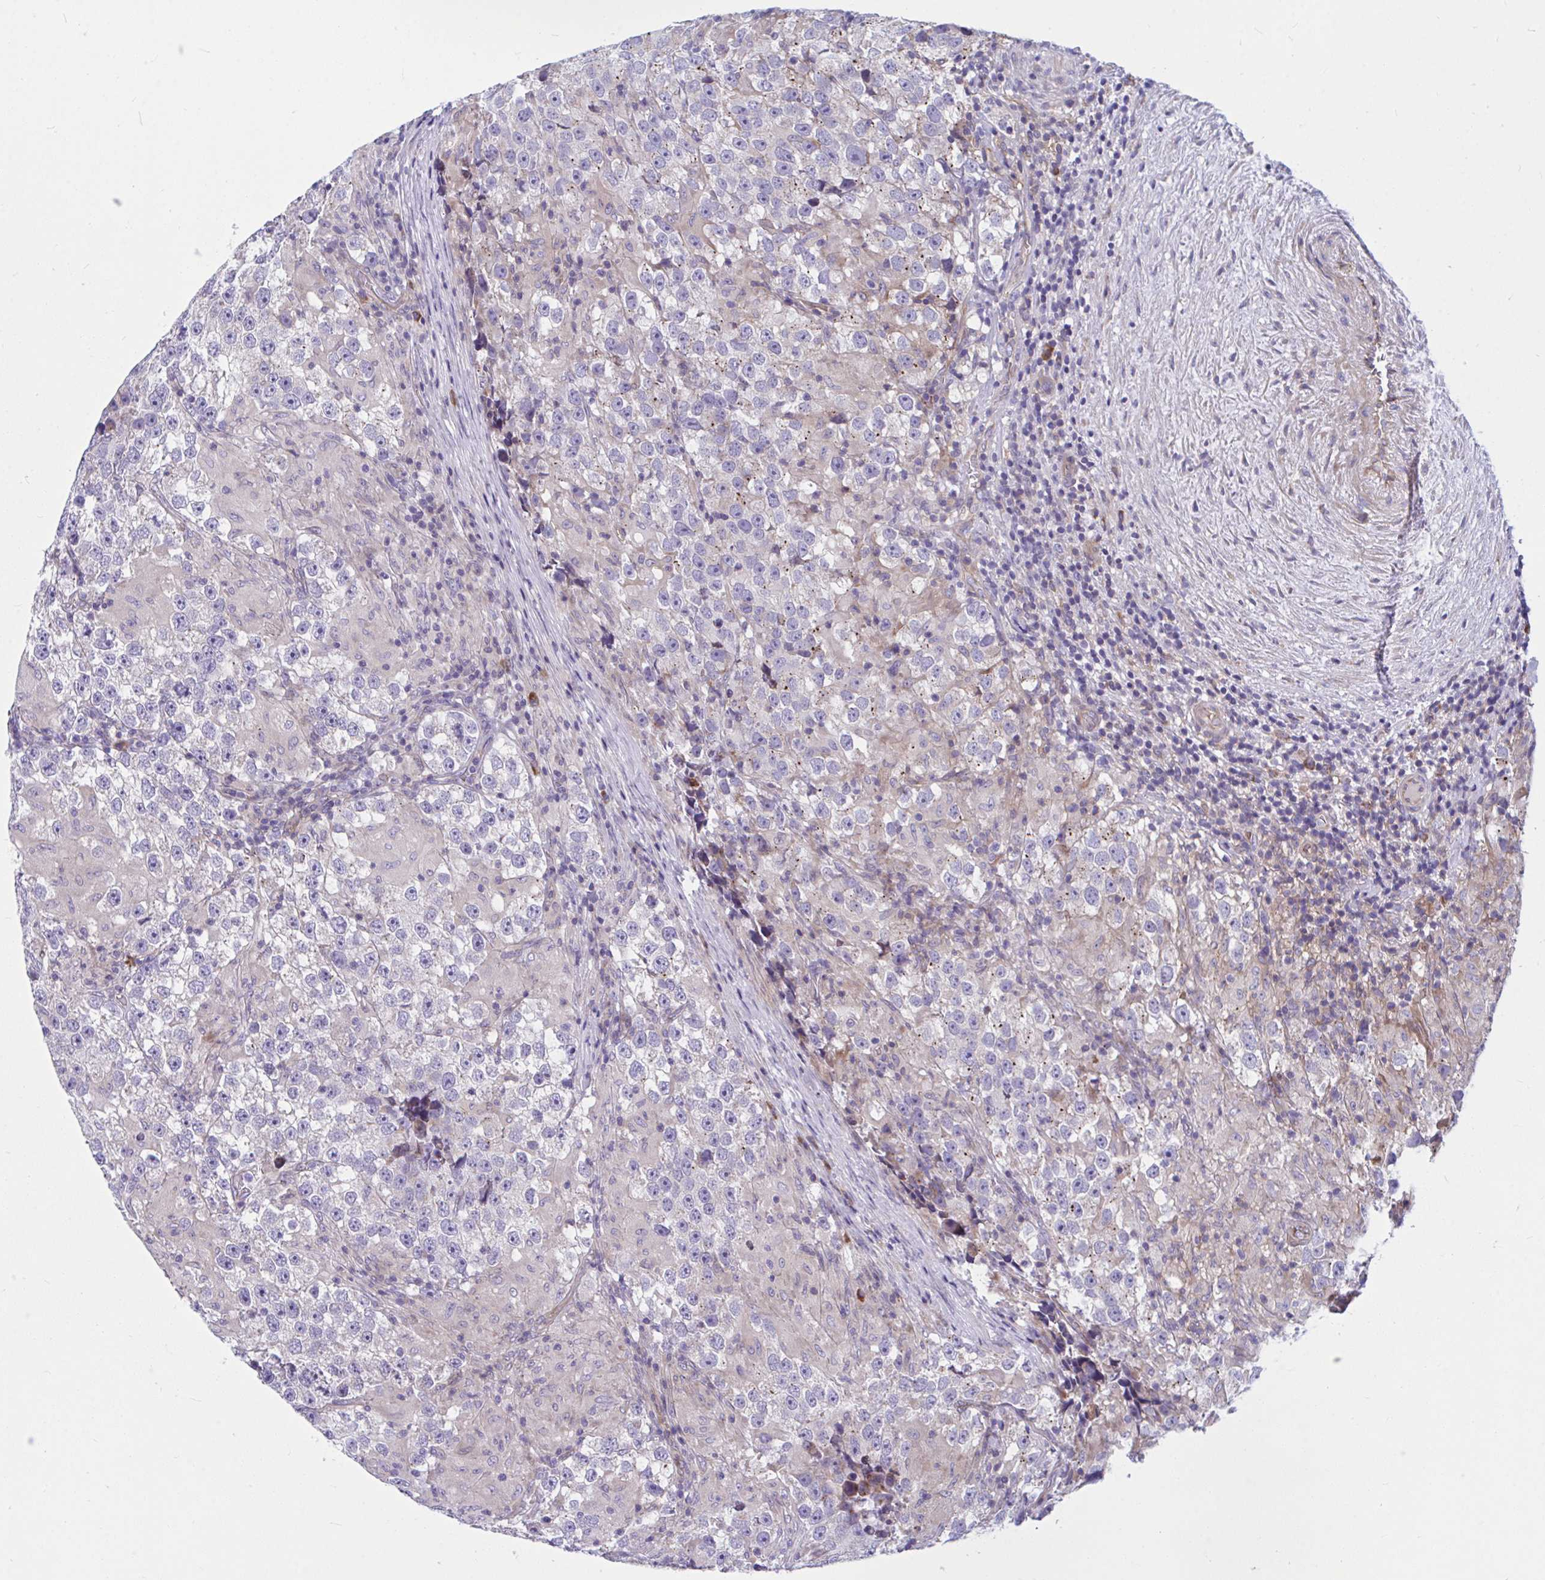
{"staining": {"intensity": "moderate", "quantity": "<25%", "location": "cytoplasmic/membranous"}, "tissue": "testis cancer", "cell_type": "Tumor cells", "image_type": "cancer", "snomed": [{"axis": "morphology", "description": "Seminoma, NOS"}, {"axis": "topography", "description": "Testis"}], "caption": "Seminoma (testis) stained with DAB immunohistochemistry demonstrates low levels of moderate cytoplasmic/membranous staining in about <25% of tumor cells. Immunohistochemistry stains the protein in brown and the nuclei are stained blue.", "gene": "WBP1", "patient": {"sex": "male", "age": 46}}